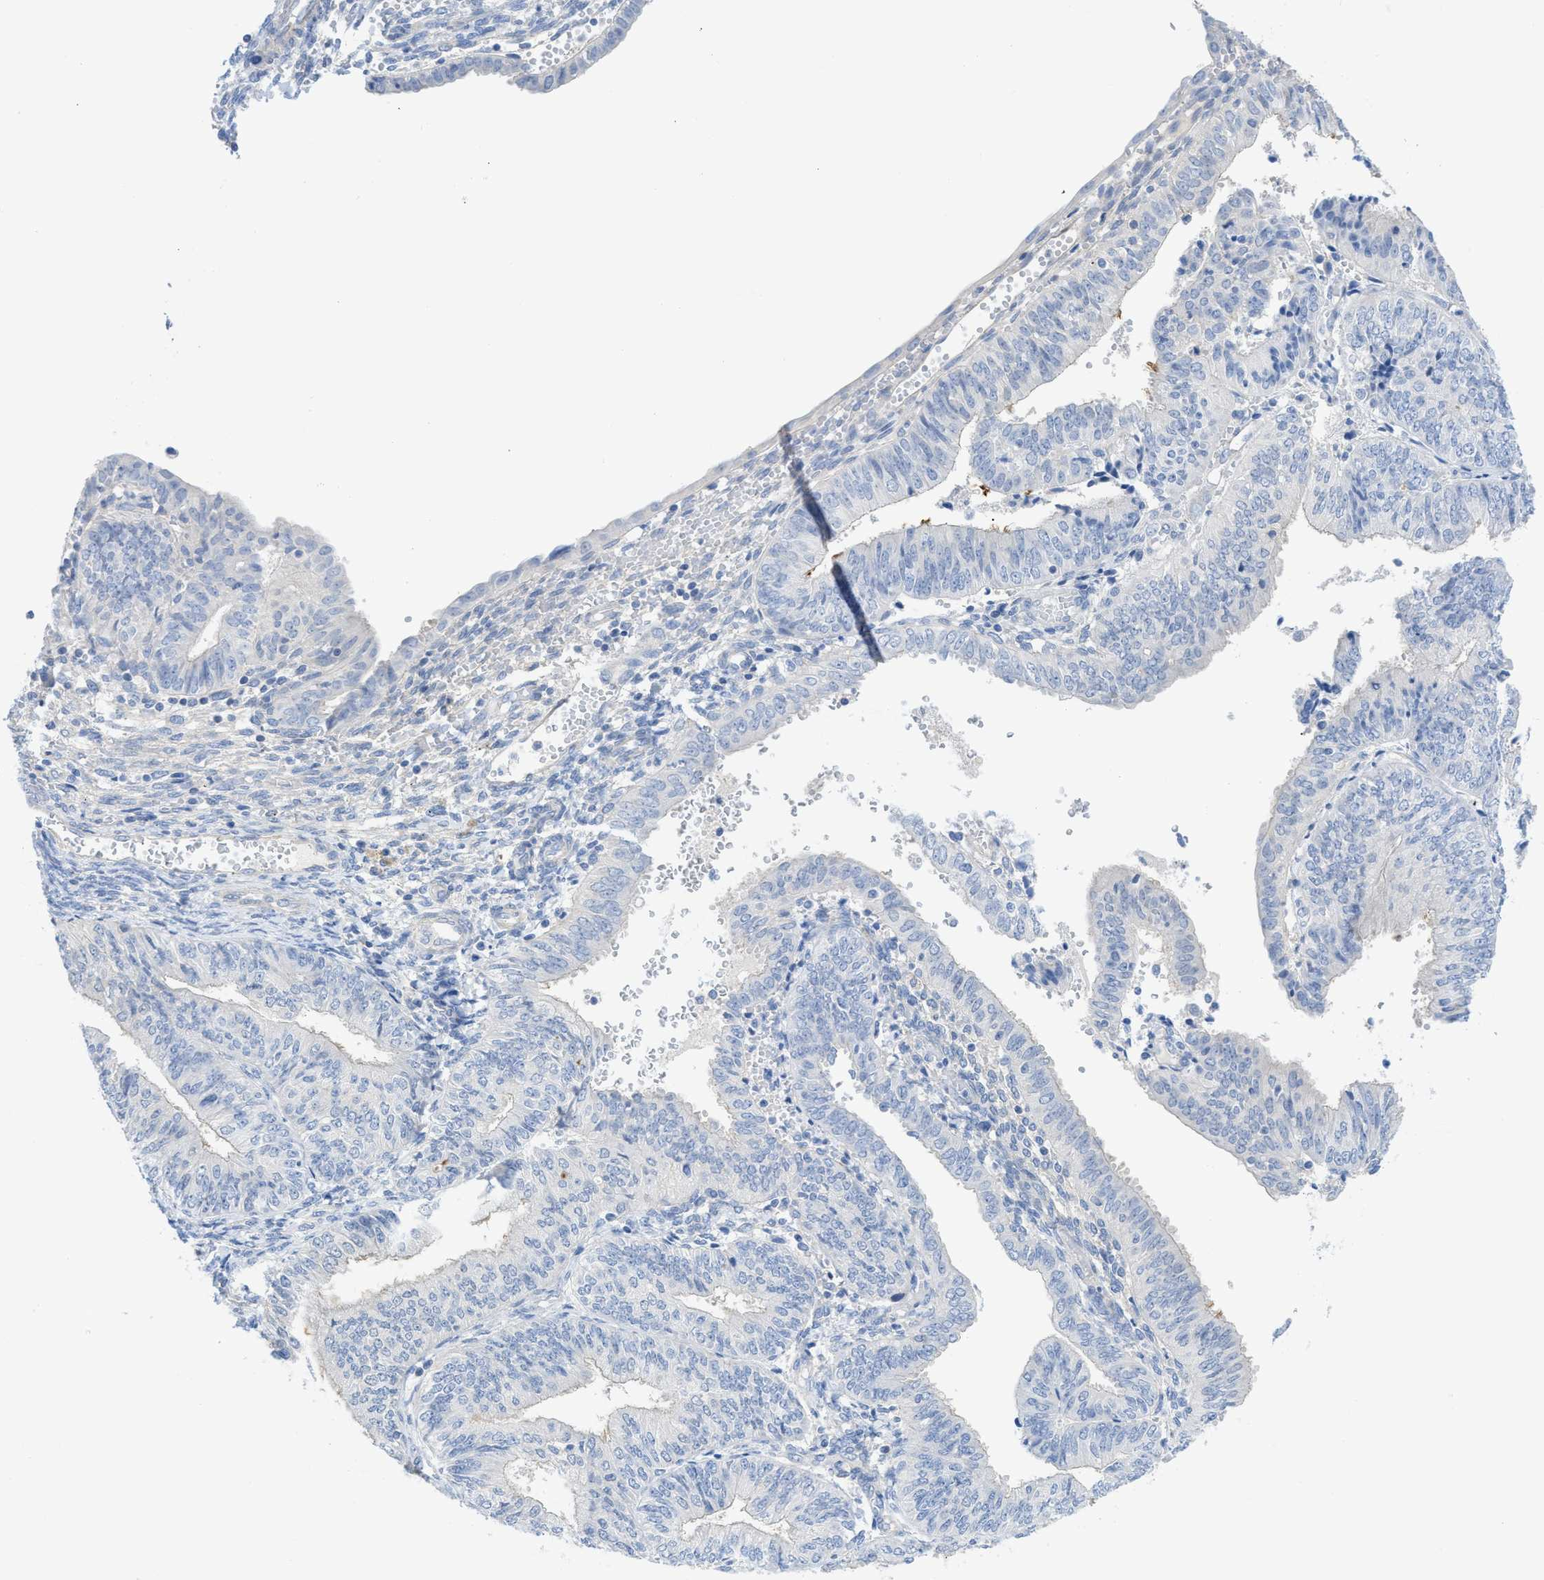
{"staining": {"intensity": "negative", "quantity": "none", "location": "none"}, "tissue": "endometrial cancer", "cell_type": "Tumor cells", "image_type": "cancer", "snomed": [{"axis": "morphology", "description": "Adenocarcinoma, NOS"}, {"axis": "topography", "description": "Endometrium"}], "caption": "An image of endometrial cancer (adenocarcinoma) stained for a protein exhibits no brown staining in tumor cells.", "gene": "MYL3", "patient": {"sex": "female", "age": 58}}